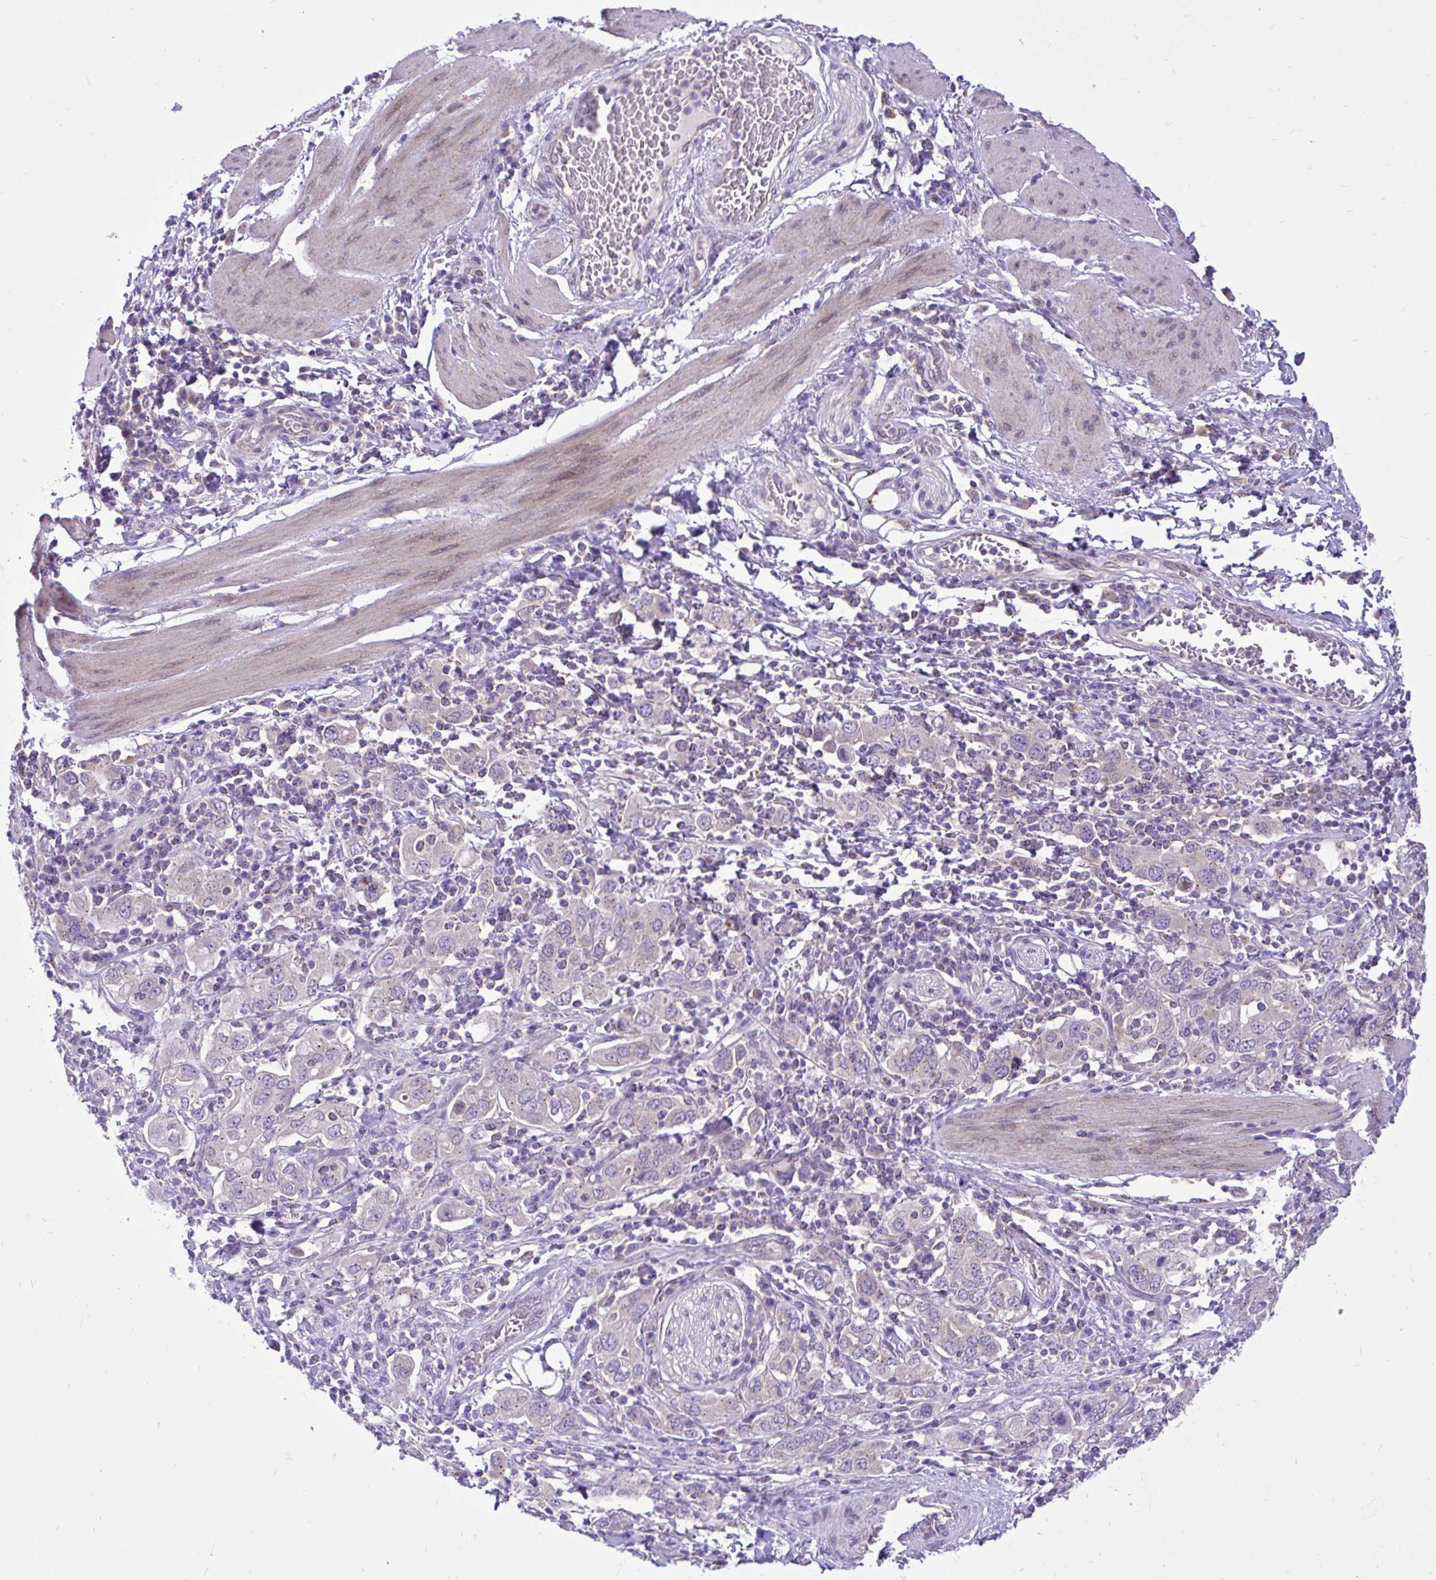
{"staining": {"intensity": "weak", "quantity": "<25%", "location": "cytoplasmic/membranous"}, "tissue": "stomach cancer", "cell_type": "Tumor cells", "image_type": "cancer", "snomed": [{"axis": "morphology", "description": "Adenocarcinoma, NOS"}, {"axis": "topography", "description": "Stomach, upper"}, {"axis": "topography", "description": "Stomach"}], "caption": "Immunohistochemistry histopathology image of neoplastic tissue: adenocarcinoma (stomach) stained with DAB exhibits no significant protein expression in tumor cells.", "gene": "CEACAM18", "patient": {"sex": "male", "age": 62}}